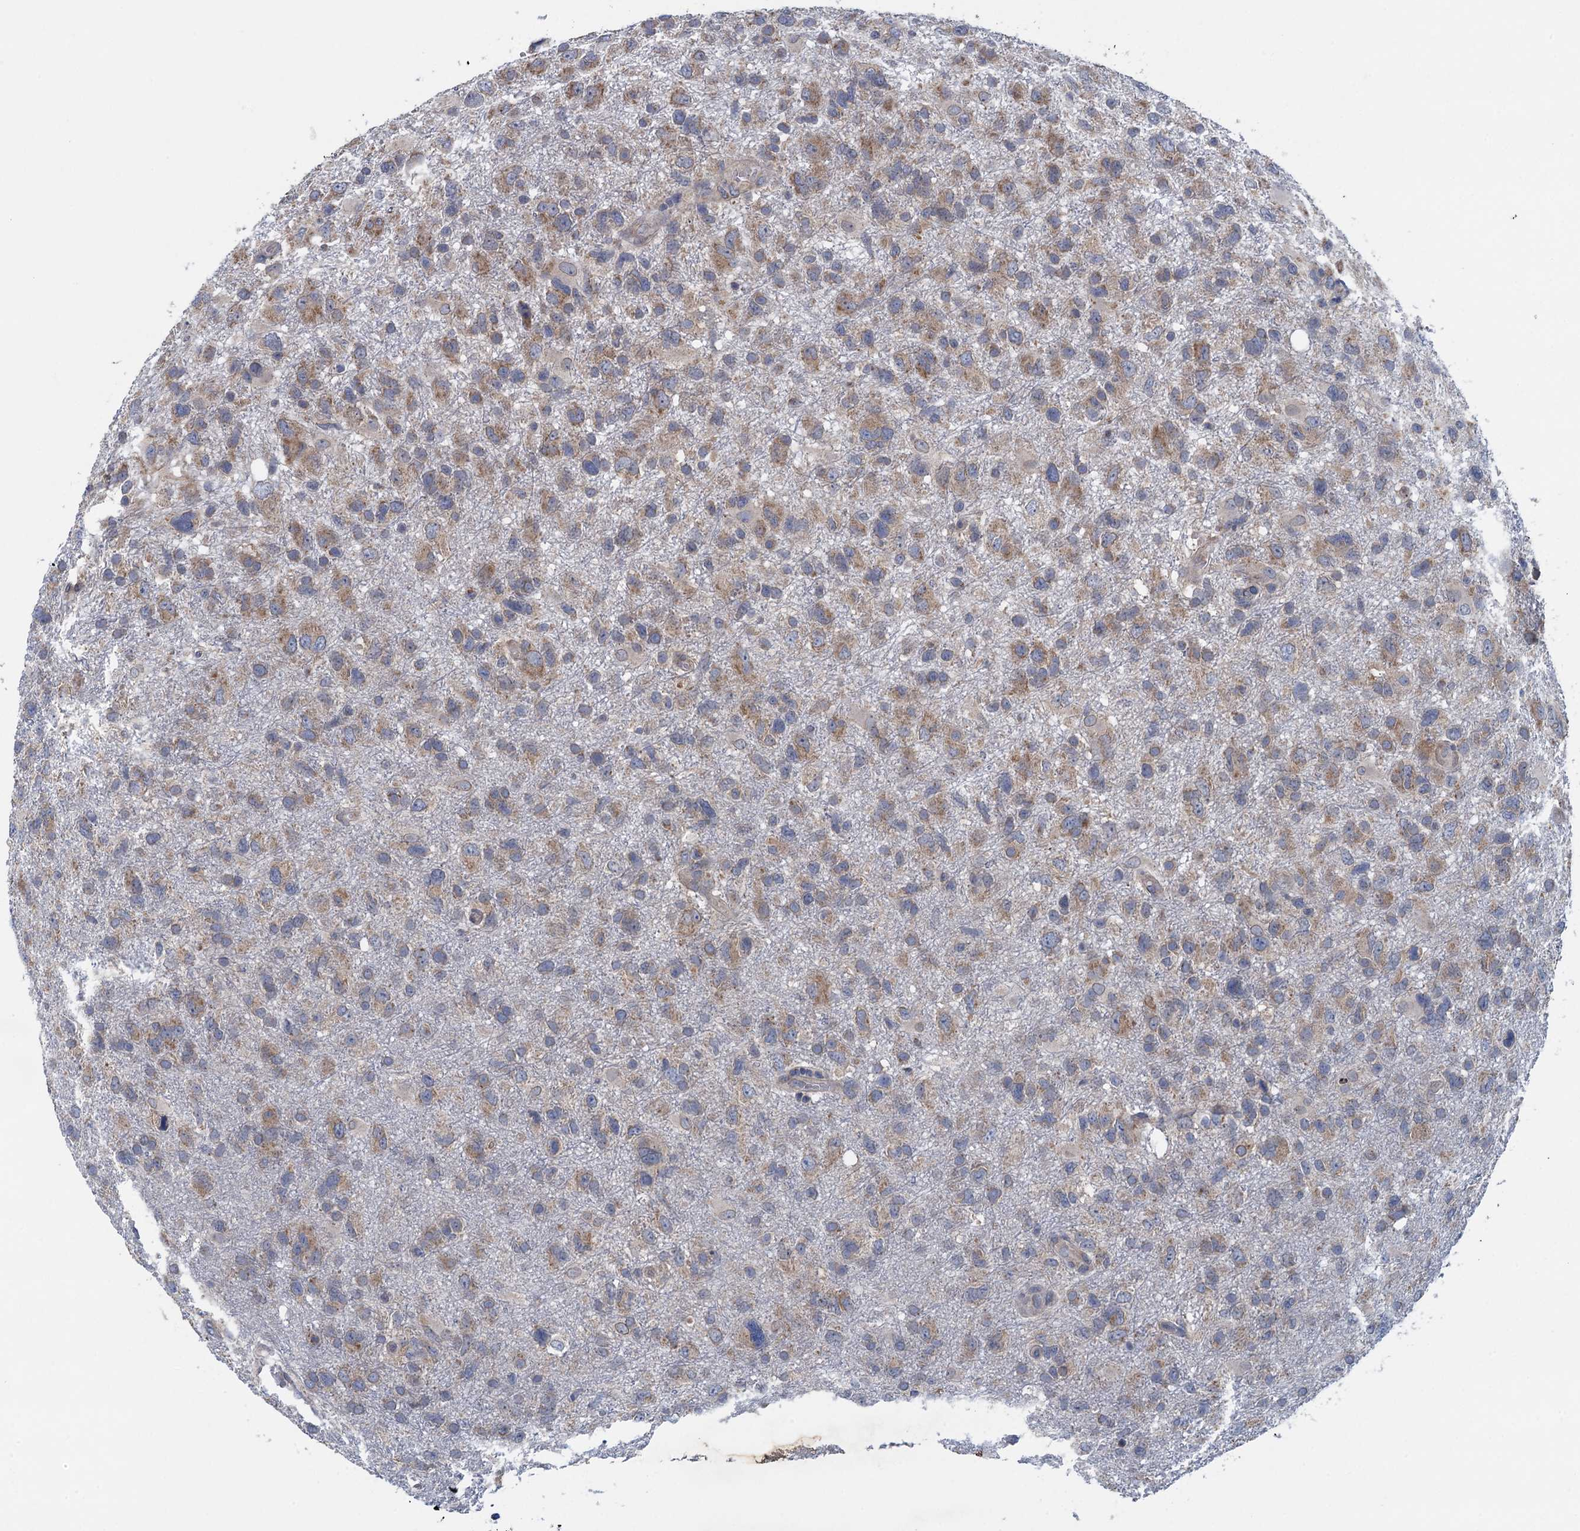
{"staining": {"intensity": "weak", "quantity": "25%-75%", "location": "cytoplasmic/membranous"}, "tissue": "glioma", "cell_type": "Tumor cells", "image_type": "cancer", "snomed": [{"axis": "morphology", "description": "Glioma, malignant, High grade"}, {"axis": "topography", "description": "Brain"}], "caption": "Immunohistochemistry (IHC) photomicrograph of human high-grade glioma (malignant) stained for a protein (brown), which displays low levels of weak cytoplasmic/membranous staining in approximately 25%-75% of tumor cells.", "gene": "CTU2", "patient": {"sex": "male", "age": 61}}